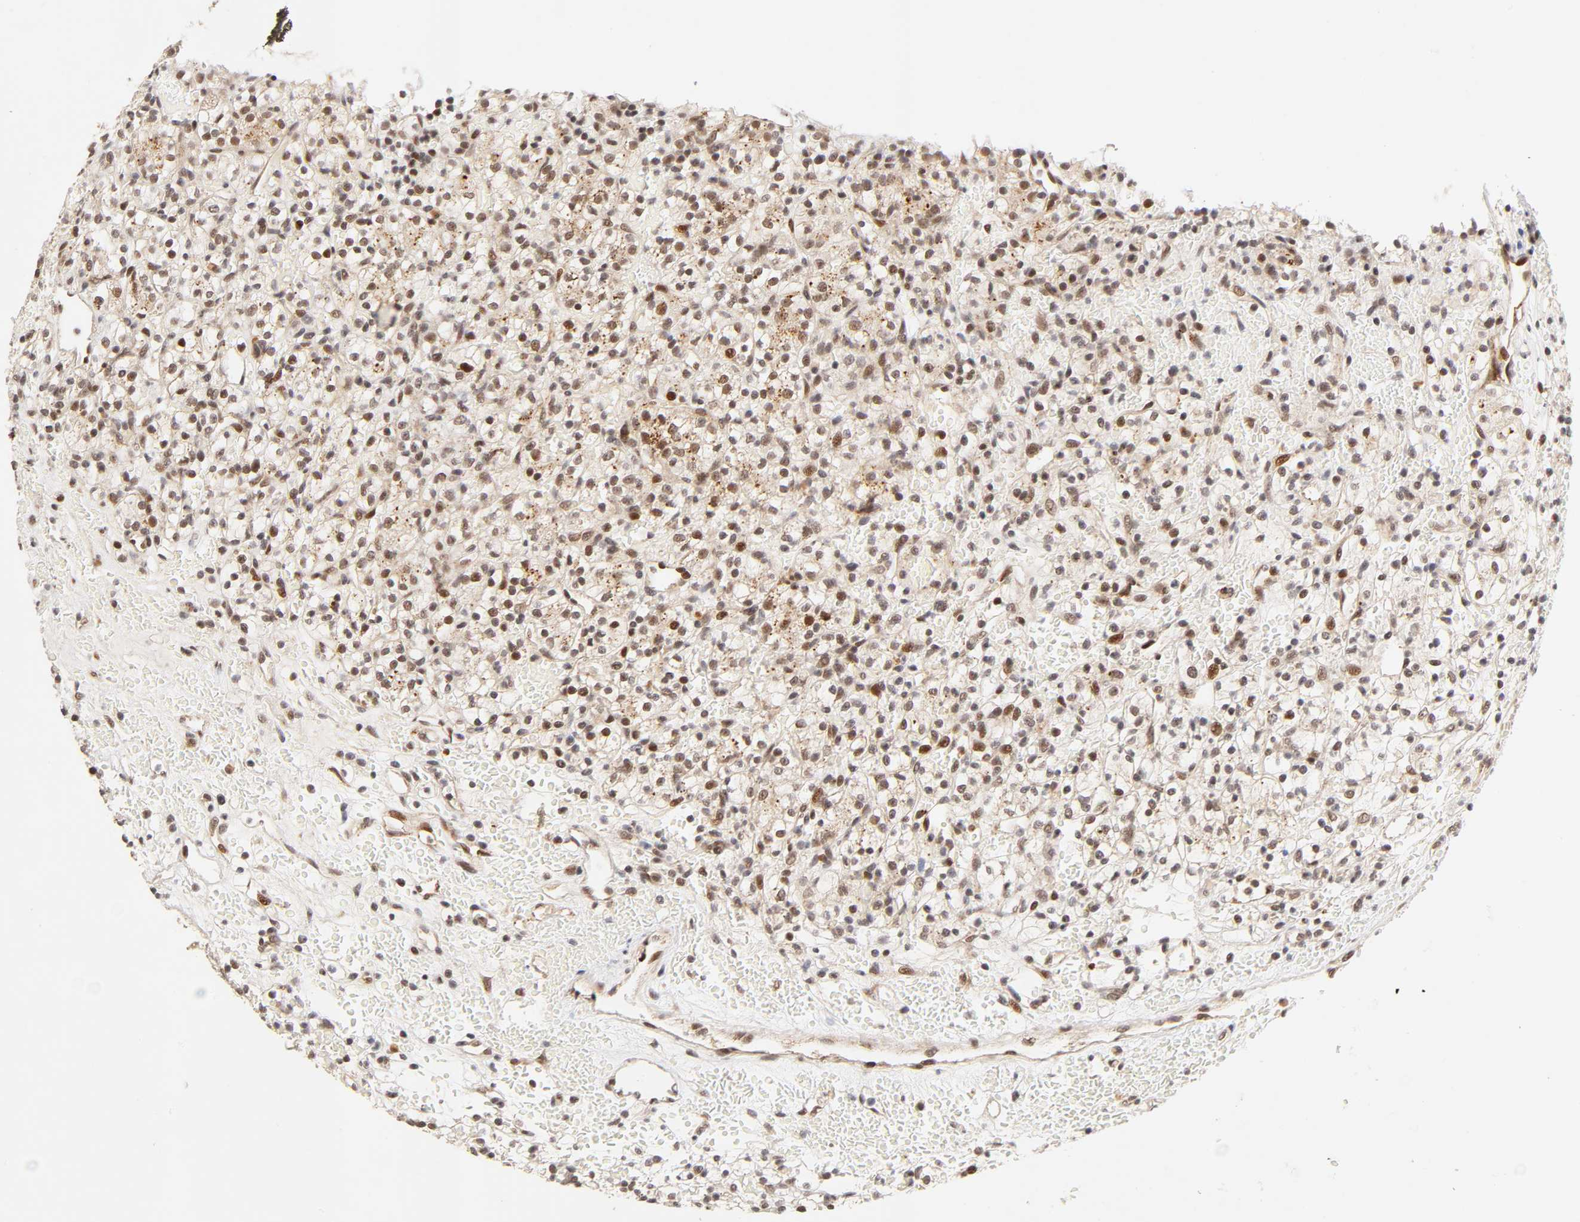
{"staining": {"intensity": "weak", "quantity": "25%-75%", "location": "cytoplasmic/membranous,nuclear"}, "tissue": "renal cancer", "cell_type": "Tumor cells", "image_type": "cancer", "snomed": [{"axis": "morphology", "description": "Adenocarcinoma, NOS"}, {"axis": "topography", "description": "Kidney"}], "caption": "IHC histopathology image of adenocarcinoma (renal) stained for a protein (brown), which reveals low levels of weak cytoplasmic/membranous and nuclear positivity in about 25%-75% of tumor cells.", "gene": "TAF10", "patient": {"sex": "female", "age": 60}}